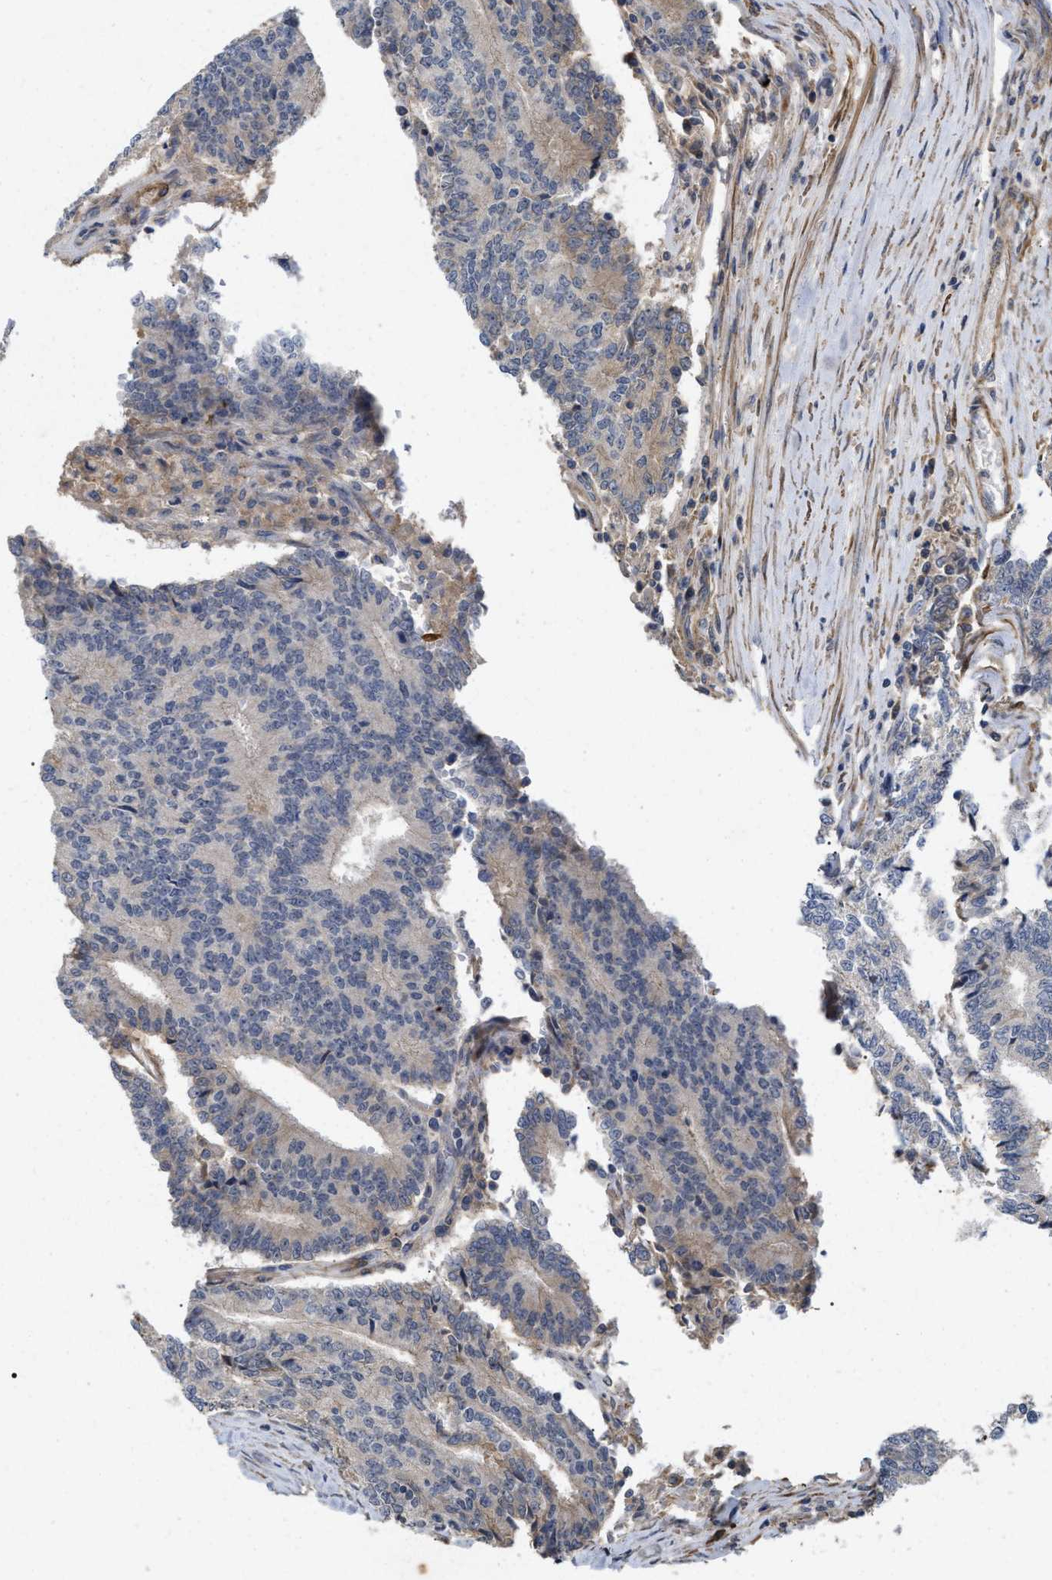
{"staining": {"intensity": "weak", "quantity": "<25%", "location": "cytoplasmic/membranous"}, "tissue": "prostate cancer", "cell_type": "Tumor cells", "image_type": "cancer", "snomed": [{"axis": "morphology", "description": "Normal tissue, NOS"}, {"axis": "morphology", "description": "Adenocarcinoma, High grade"}, {"axis": "topography", "description": "Prostate"}, {"axis": "topography", "description": "Seminal veicle"}], "caption": "Human prostate cancer stained for a protein using IHC displays no expression in tumor cells.", "gene": "ST6GALNAC6", "patient": {"sex": "male", "age": 55}}